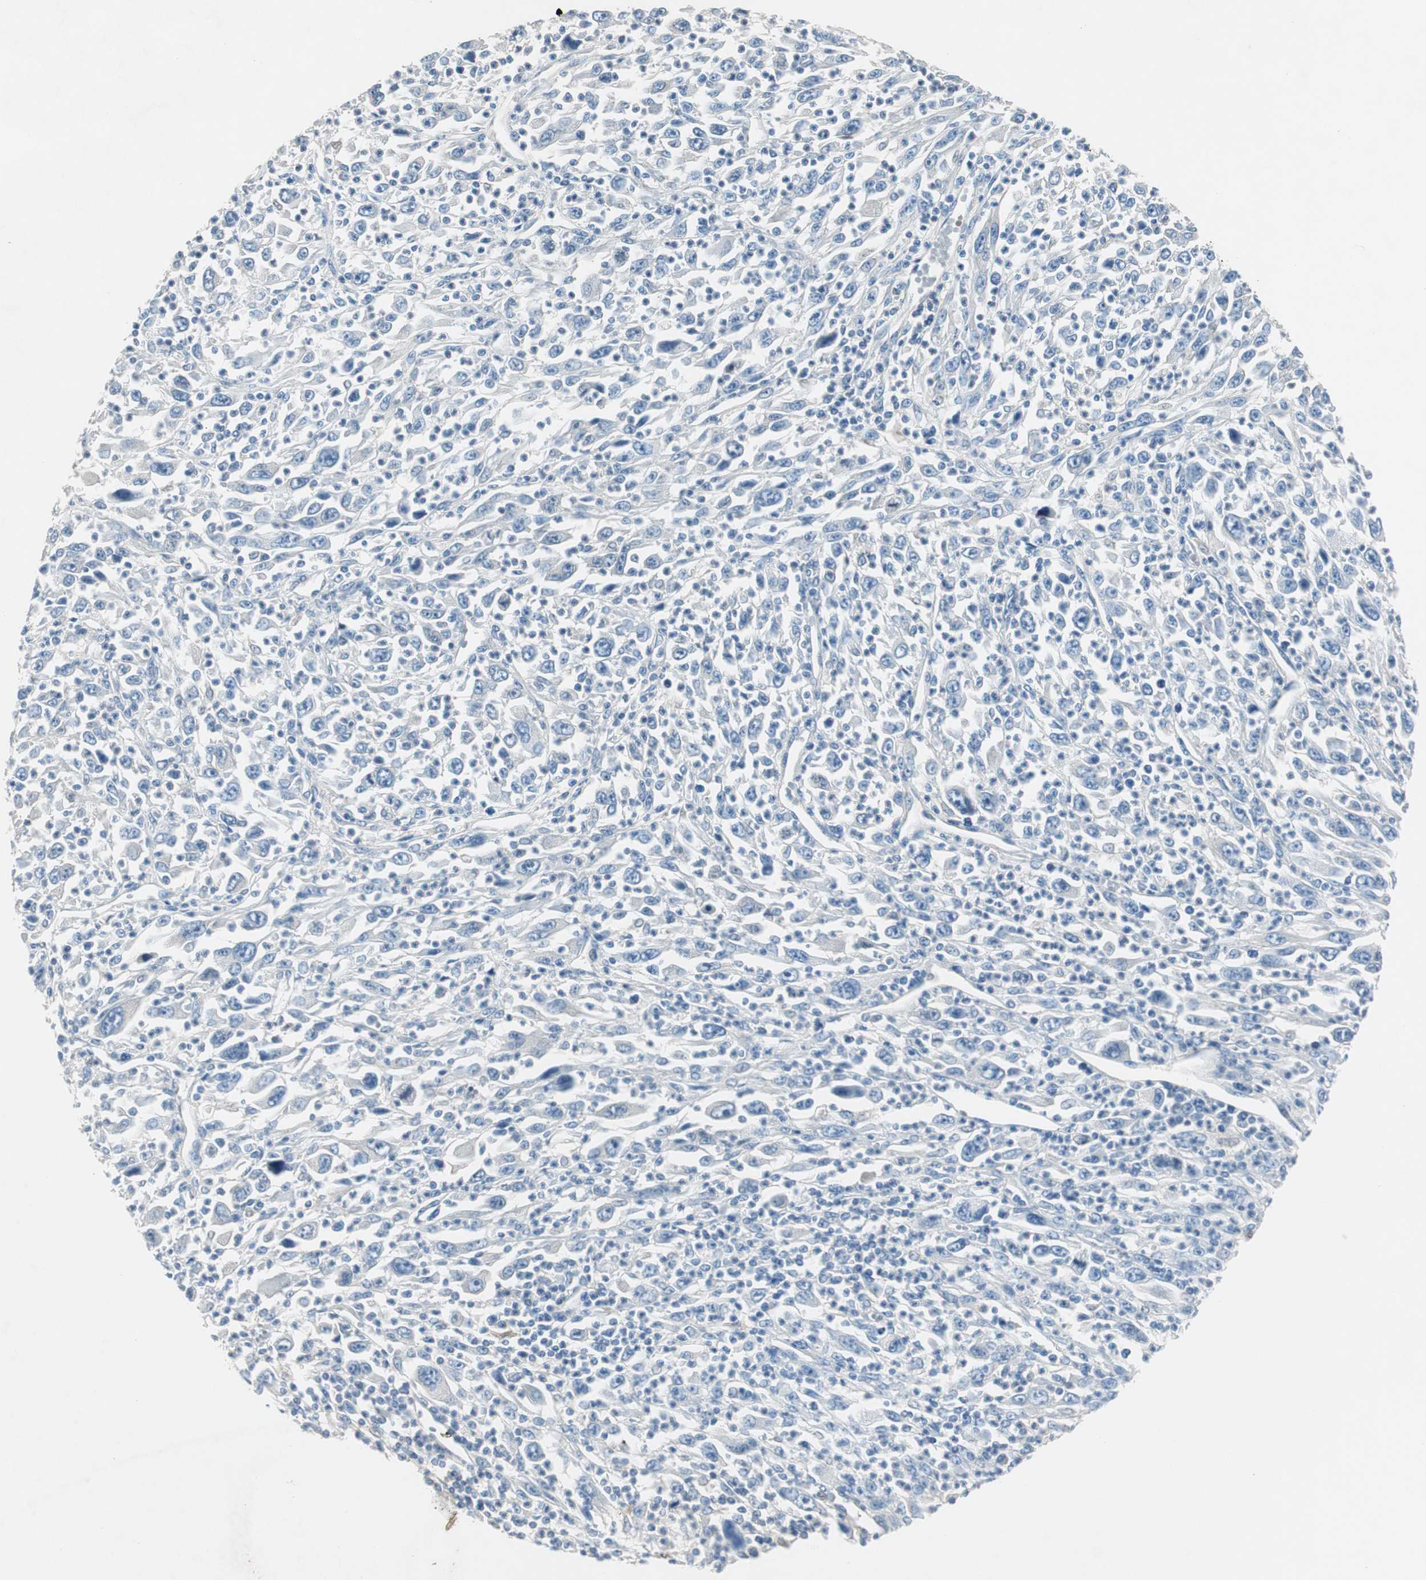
{"staining": {"intensity": "negative", "quantity": "none", "location": "none"}, "tissue": "melanoma", "cell_type": "Tumor cells", "image_type": "cancer", "snomed": [{"axis": "morphology", "description": "Malignant melanoma, Metastatic site"}, {"axis": "topography", "description": "Skin"}], "caption": "The immunohistochemistry micrograph has no significant expression in tumor cells of melanoma tissue.", "gene": "SERPINF1", "patient": {"sex": "female", "age": 56}}